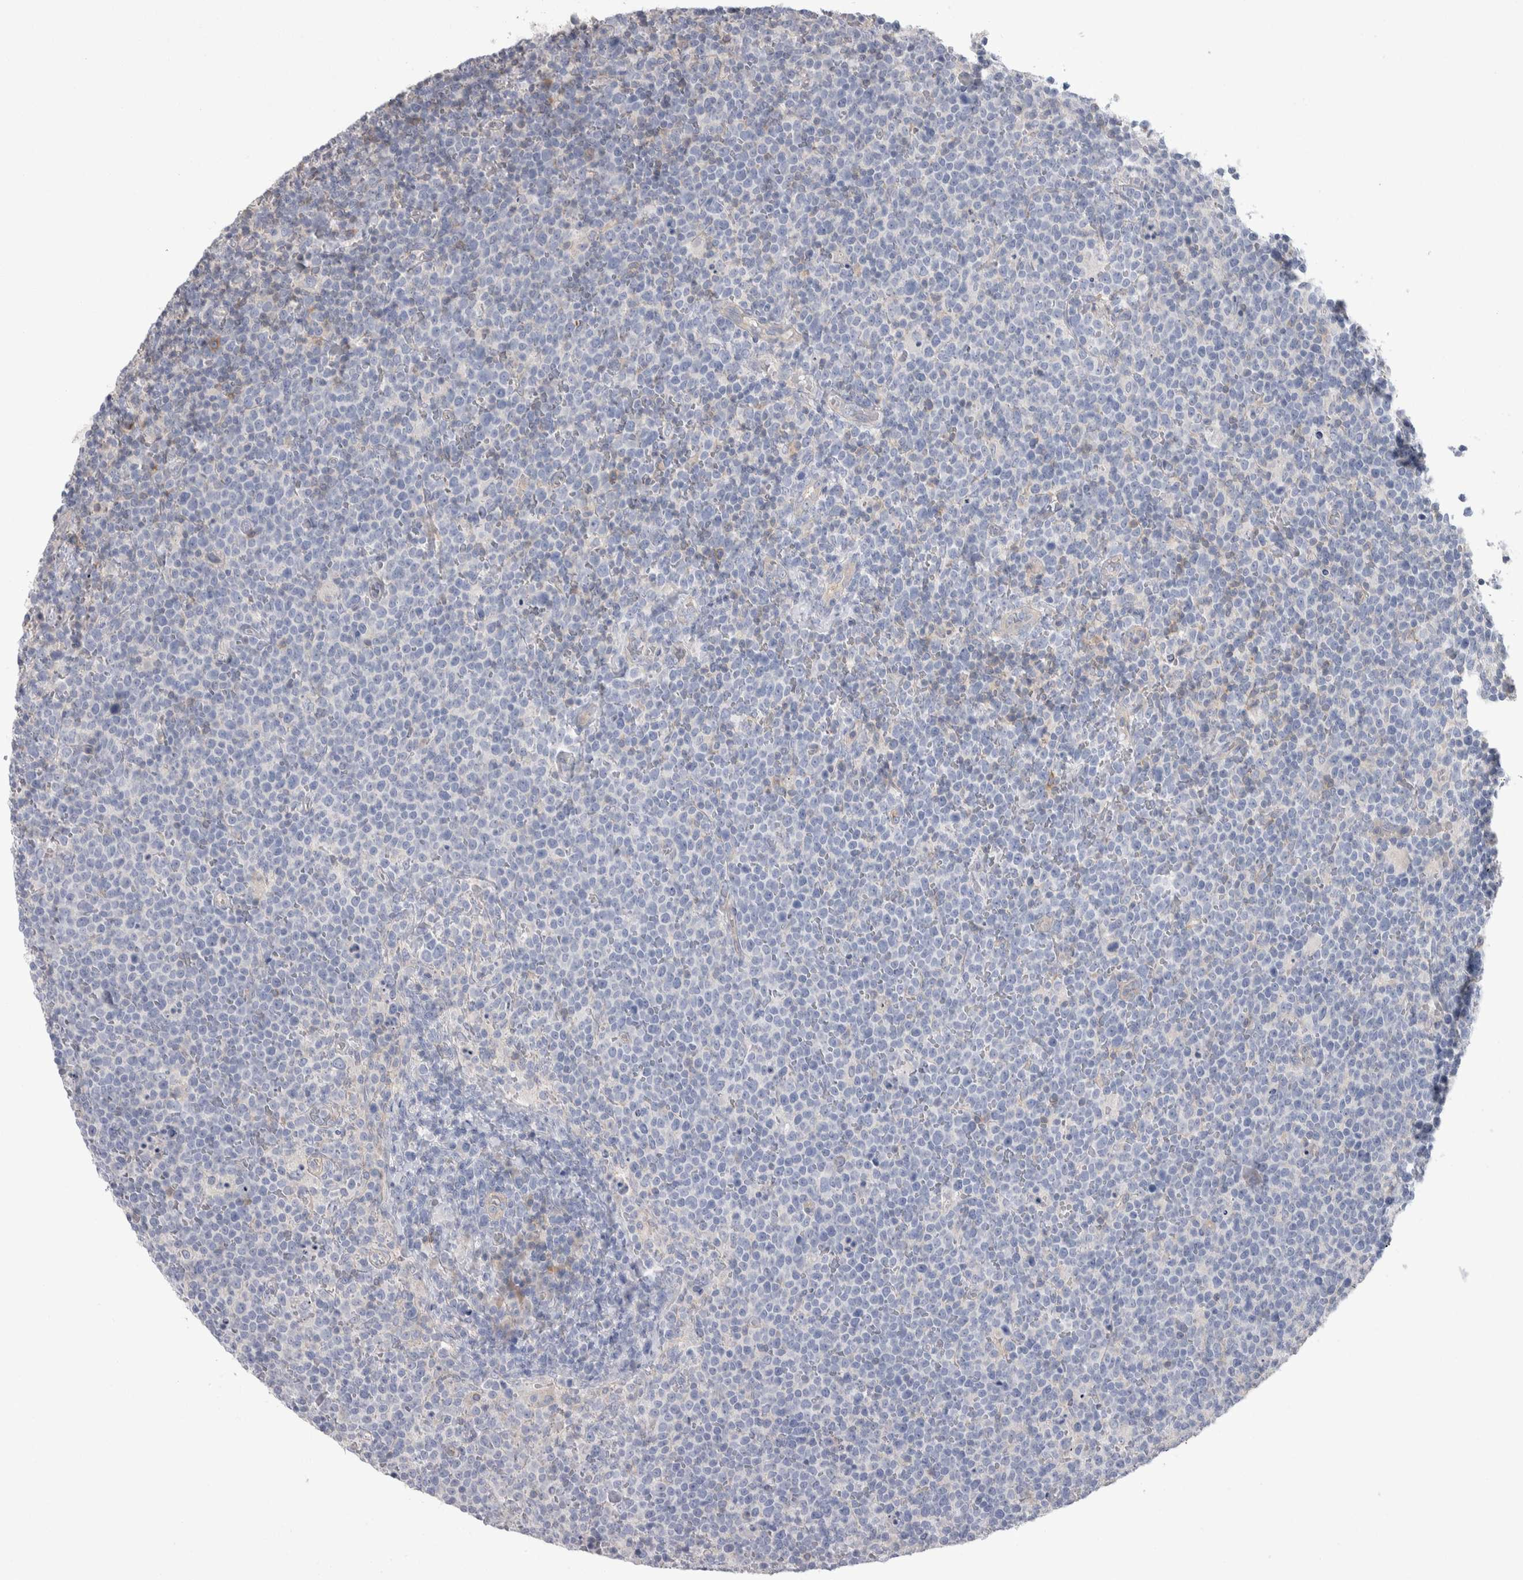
{"staining": {"intensity": "negative", "quantity": "none", "location": "none"}, "tissue": "lymphoma", "cell_type": "Tumor cells", "image_type": "cancer", "snomed": [{"axis": "morphology", "description": "Malignant lymphoma, non-Hodgkin's type, High grade"}, {"axis": "topography", "description": "Lymph node"}], "caption": "Tumor cells show no significant staining in high-grade malignant lymphoma, non-Hodgkin's type.", "gene": "GPHN", "patient": {"sex": "male", "age": 61}}